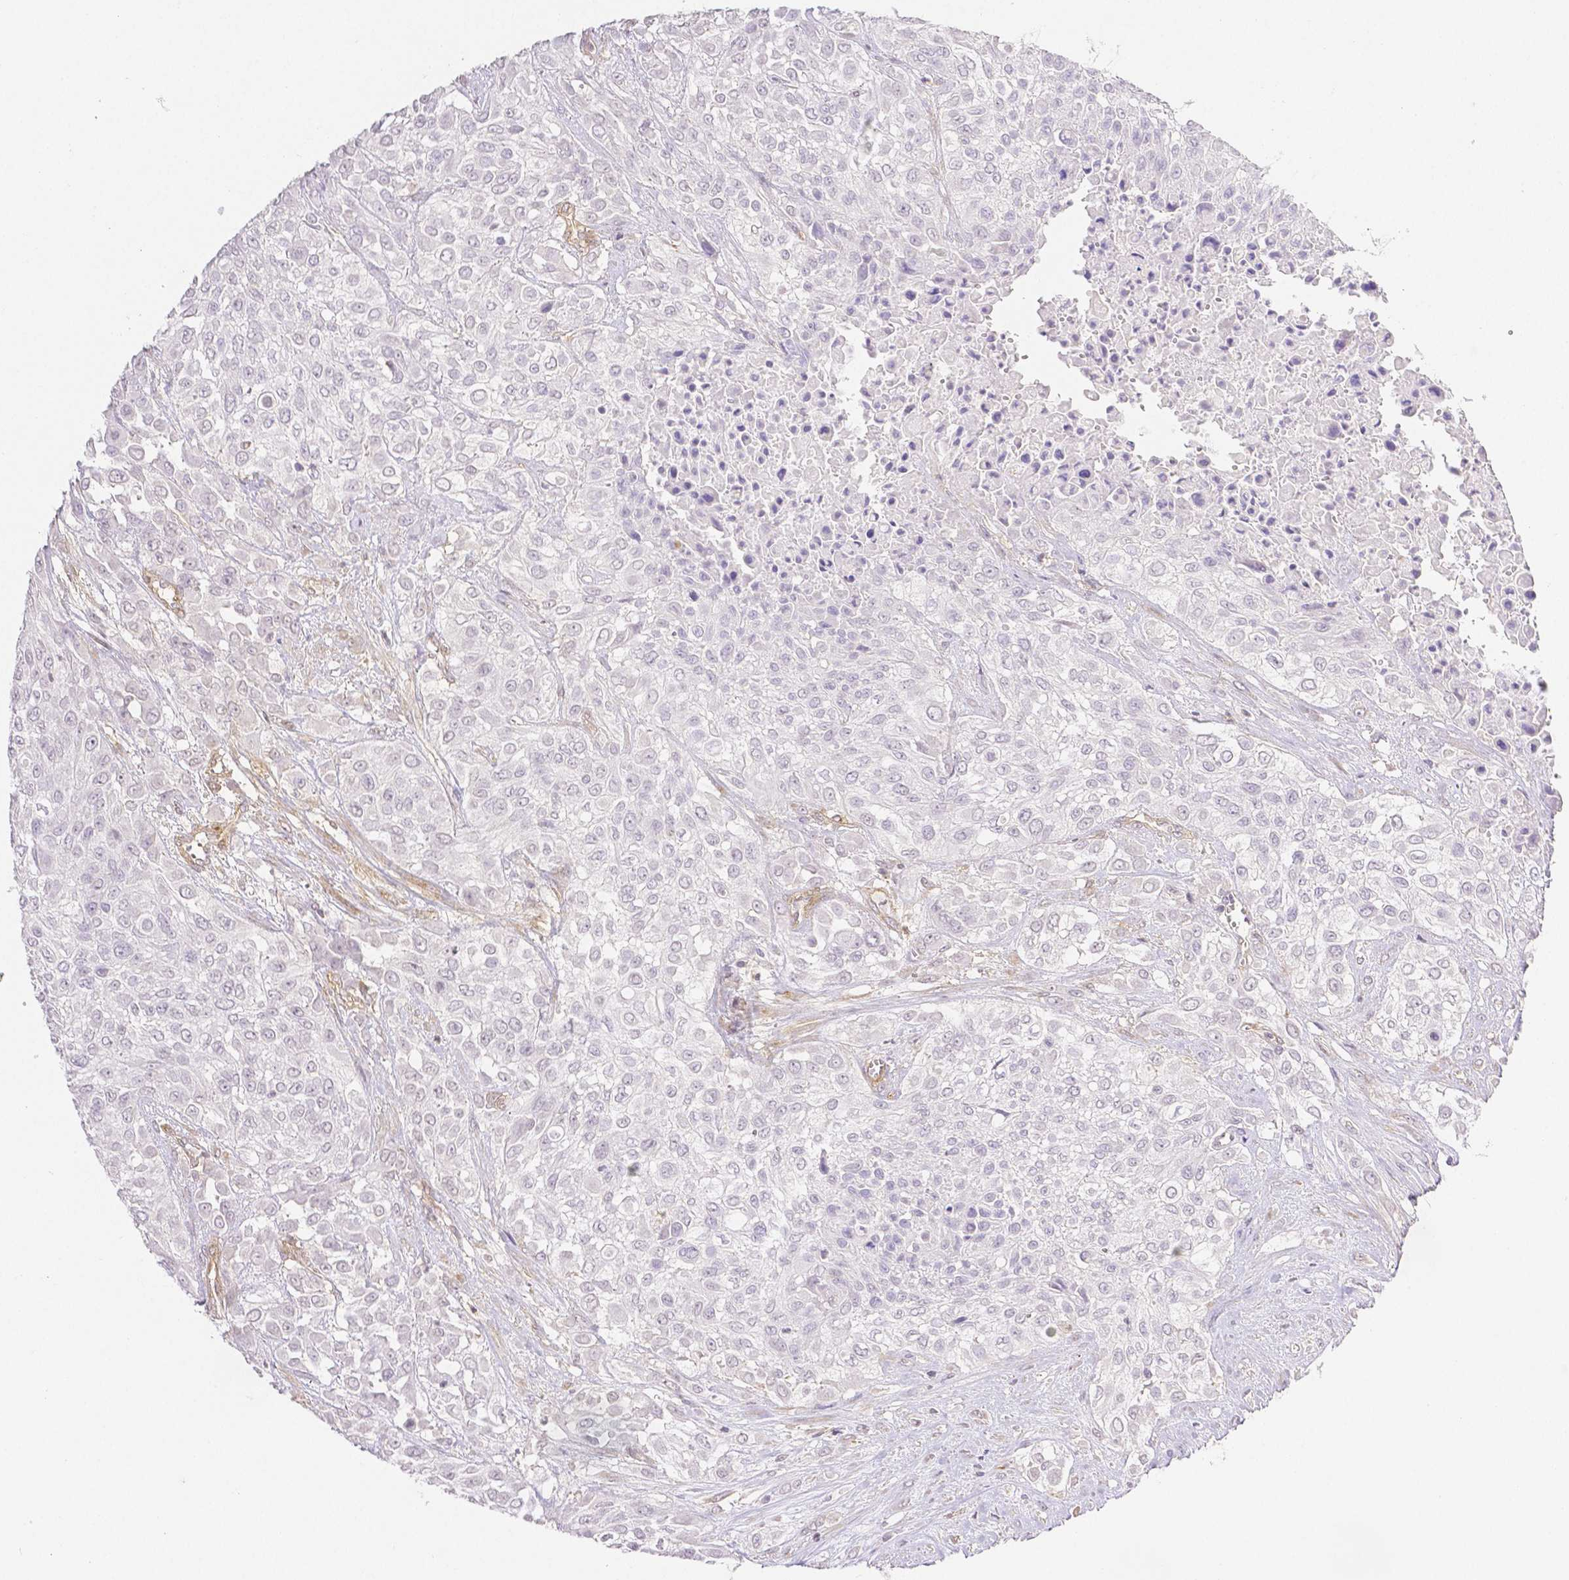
{"staining": {"intensity": "negative", "quantity": "none", "location": "none"}, "tissue": "urothelial cancer", "cell_type": "Tumor cells", "image_type": "cancer", "snomed": [{"axis": "morphology", "description": "Urothelial carcinoma, High grade"}, {"axis": "topography", "description": "Urinary bladder"}], "caption": "Immunohistochemistry of urothelial cancer reveals no expression in tumor cells.", "gene": "THY1", "patient": {"sex": "male", "age": 57}}